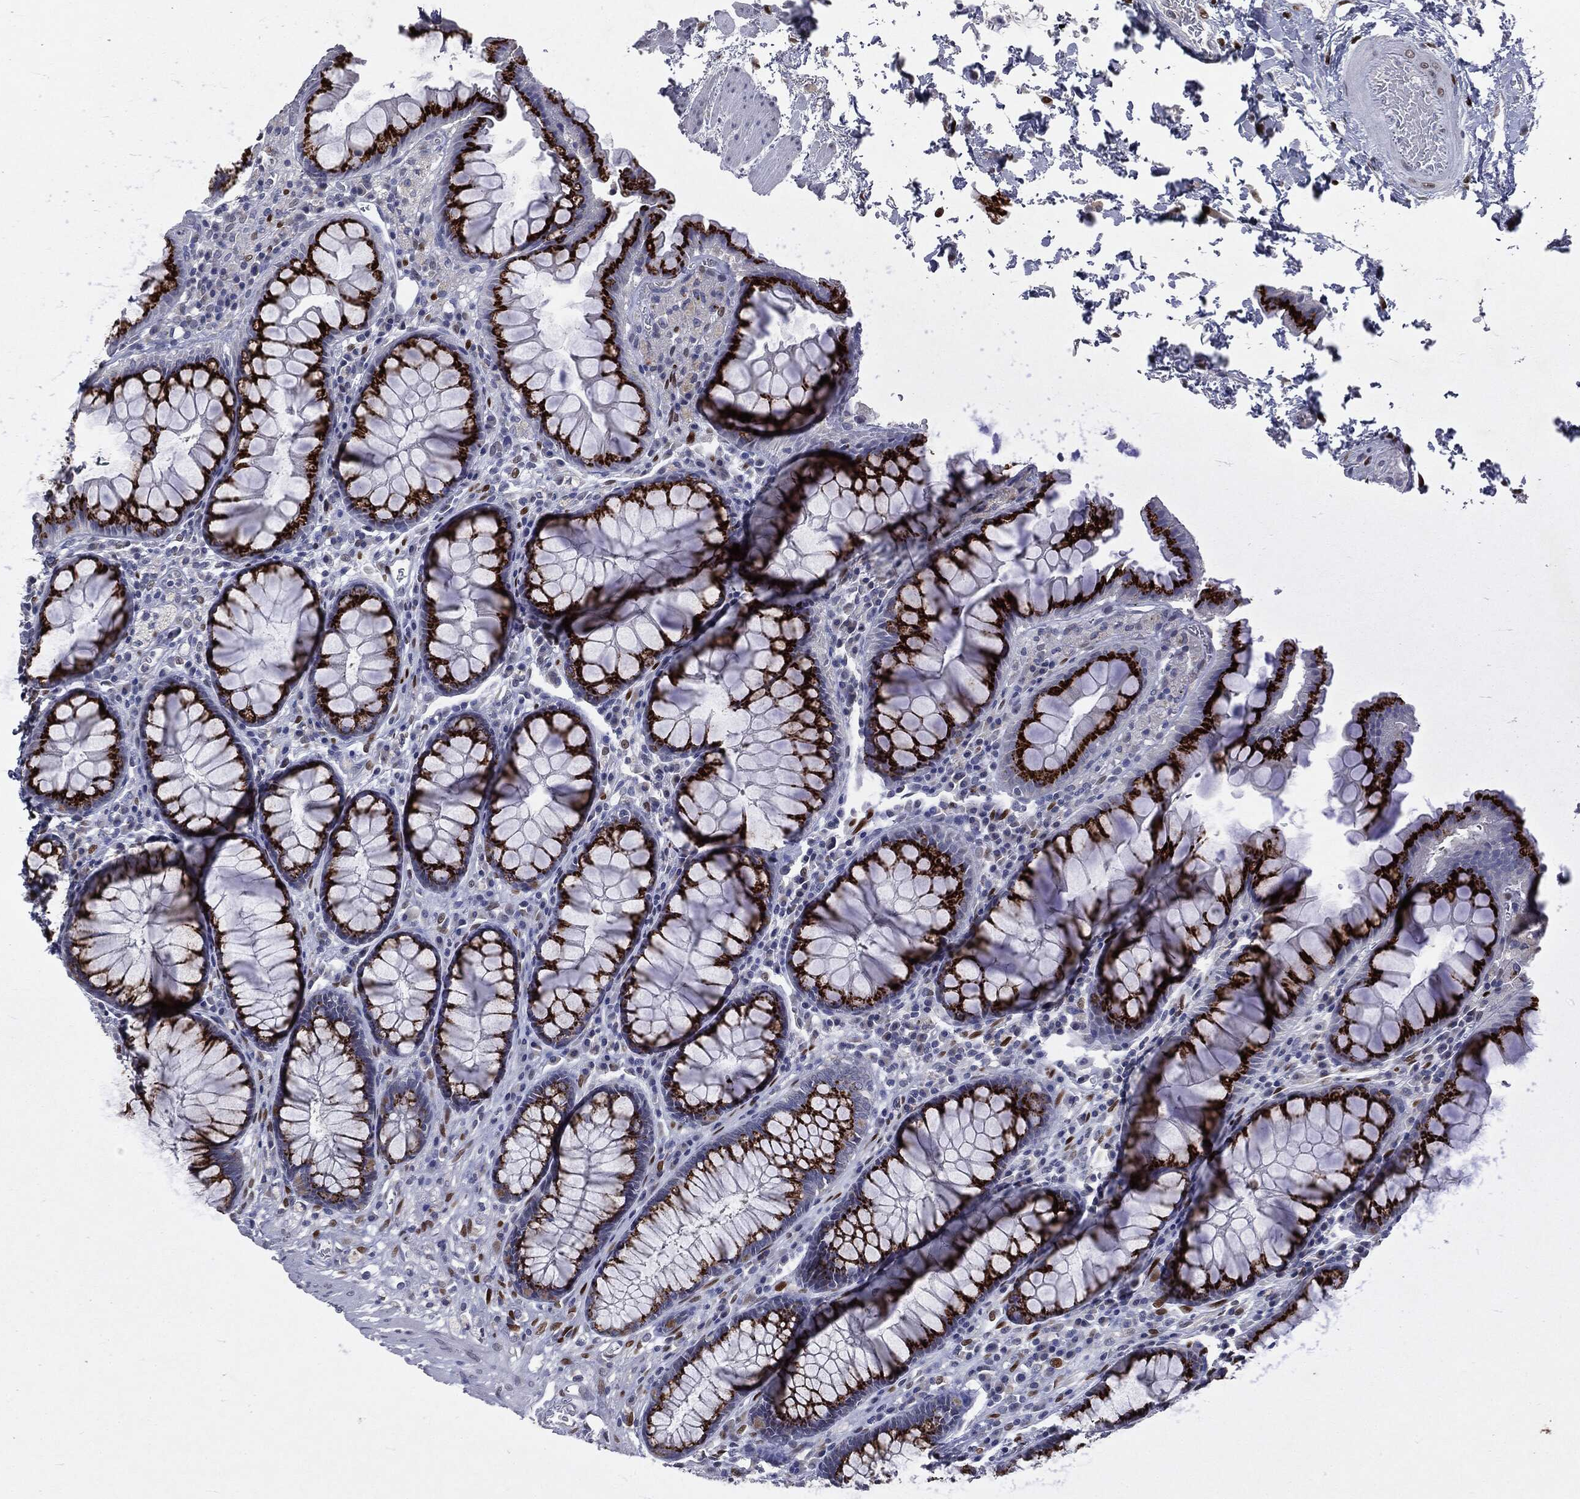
{"staining": {"intensity": "strong", "quantity": ">75%", "location": "cytoplasmic/membranous"}, "tissue": "rectum", "cell_type": "Glandular cells", "image_type": "normal", "snomed": [{"axis": "morphology", "description": "Normal tissue, NOS"}, {"axis": "topography", "description": "Rectum"}], "caption": "Protein positivity by immunohistochemistry (IHC) exhibits strong cytoplasmic/membranous staining in approximately >75% of glandular cells in normal rectum.", "gene": "CASD1", "patient": {"sex": "female", "age": 68}}